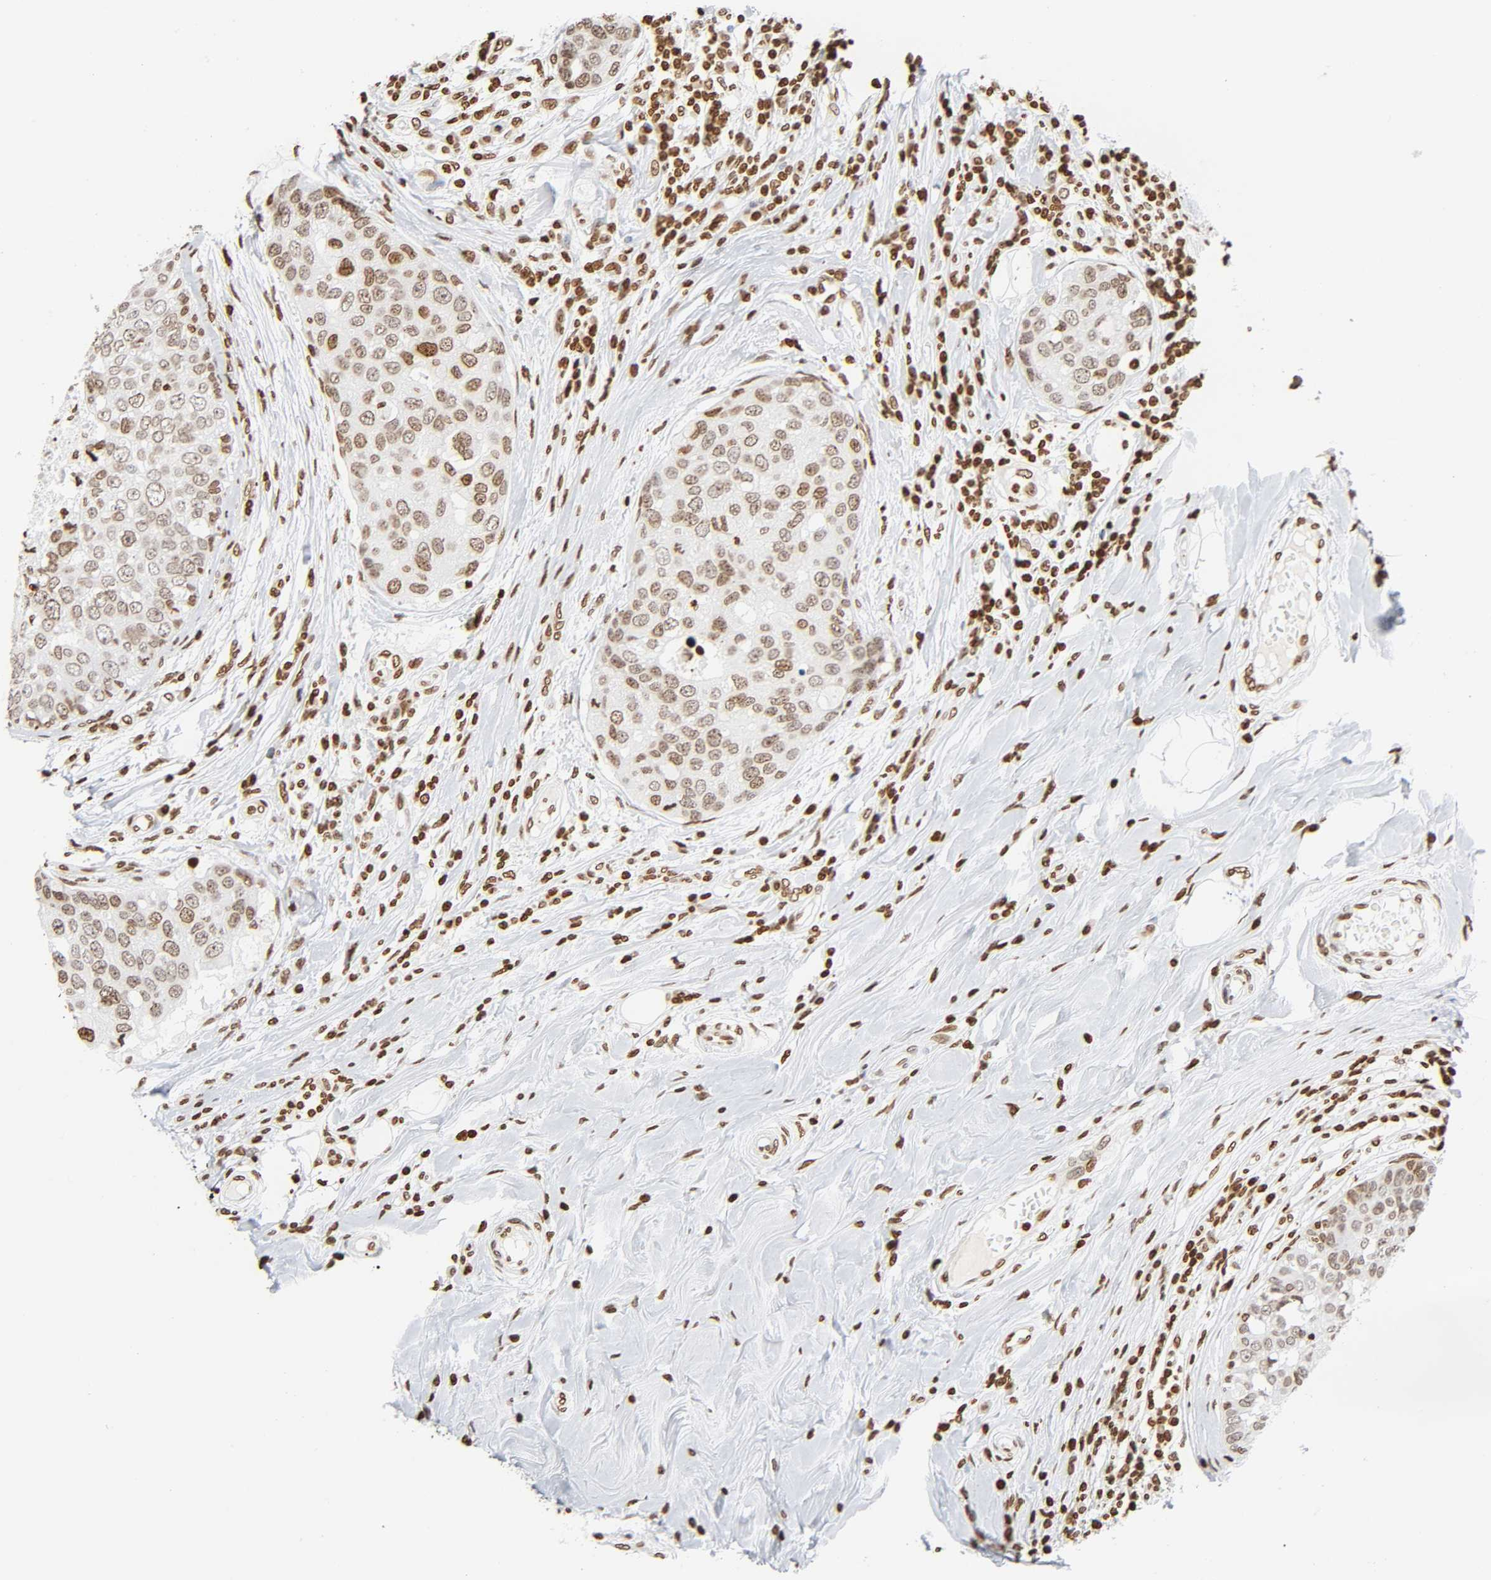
{"staining": {"intensity": "moderate", "quantity": ">75%", "location": "nuclear"}, "tissue": "breast cancer", "cell_type": "Tumor cells", "image_type": "cancer", "snomed": [{"axis": "morphology", "description": "Duct carcinoma"}, {"axis": "topography", "description": "Breast"}], "caption": "Immunohistochemical staining of human breast cancer displays medium levels of moderate nuclear positivity in approximately >75% of tumor cells.", "gene": "HOXA6", "patient": {"sex": "female", "age": 27}}